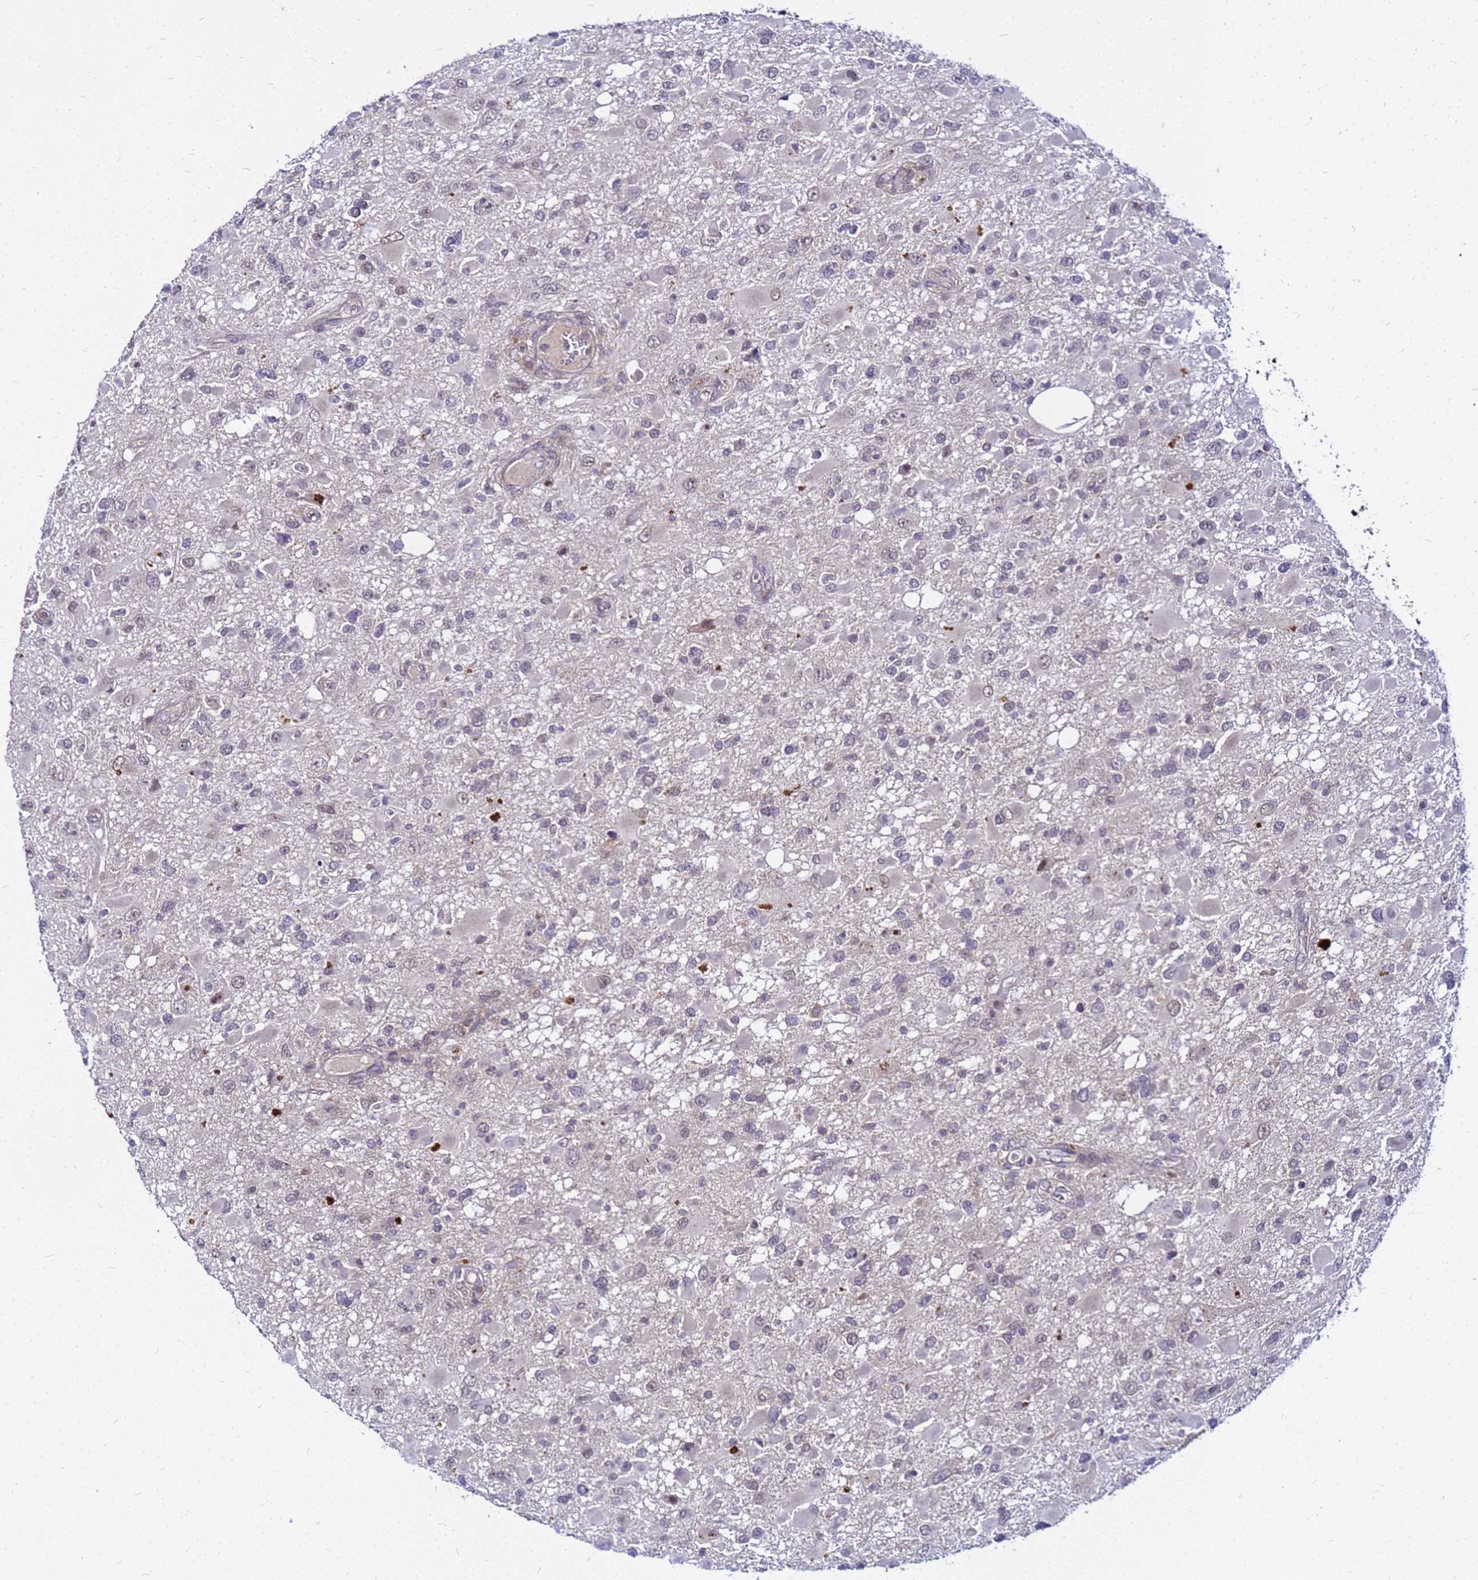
{"staining": {"intensity": "negative", "quantity": "none", "location": "none"}, "tissue": "glioma", "cell_type": "Tumor cells", "image_type": "cancer", "snomed": [{"axis": "morphology", "description": "Glioma, malignant, High grade"}, {"axis": "topography", "description": "Brain"}], "caption": "This is a image of IHC staining of glioma, which shows no positivity in tumor cells.", "gene": "SAT1", "patient": {"sex": "male", "age": 53}}